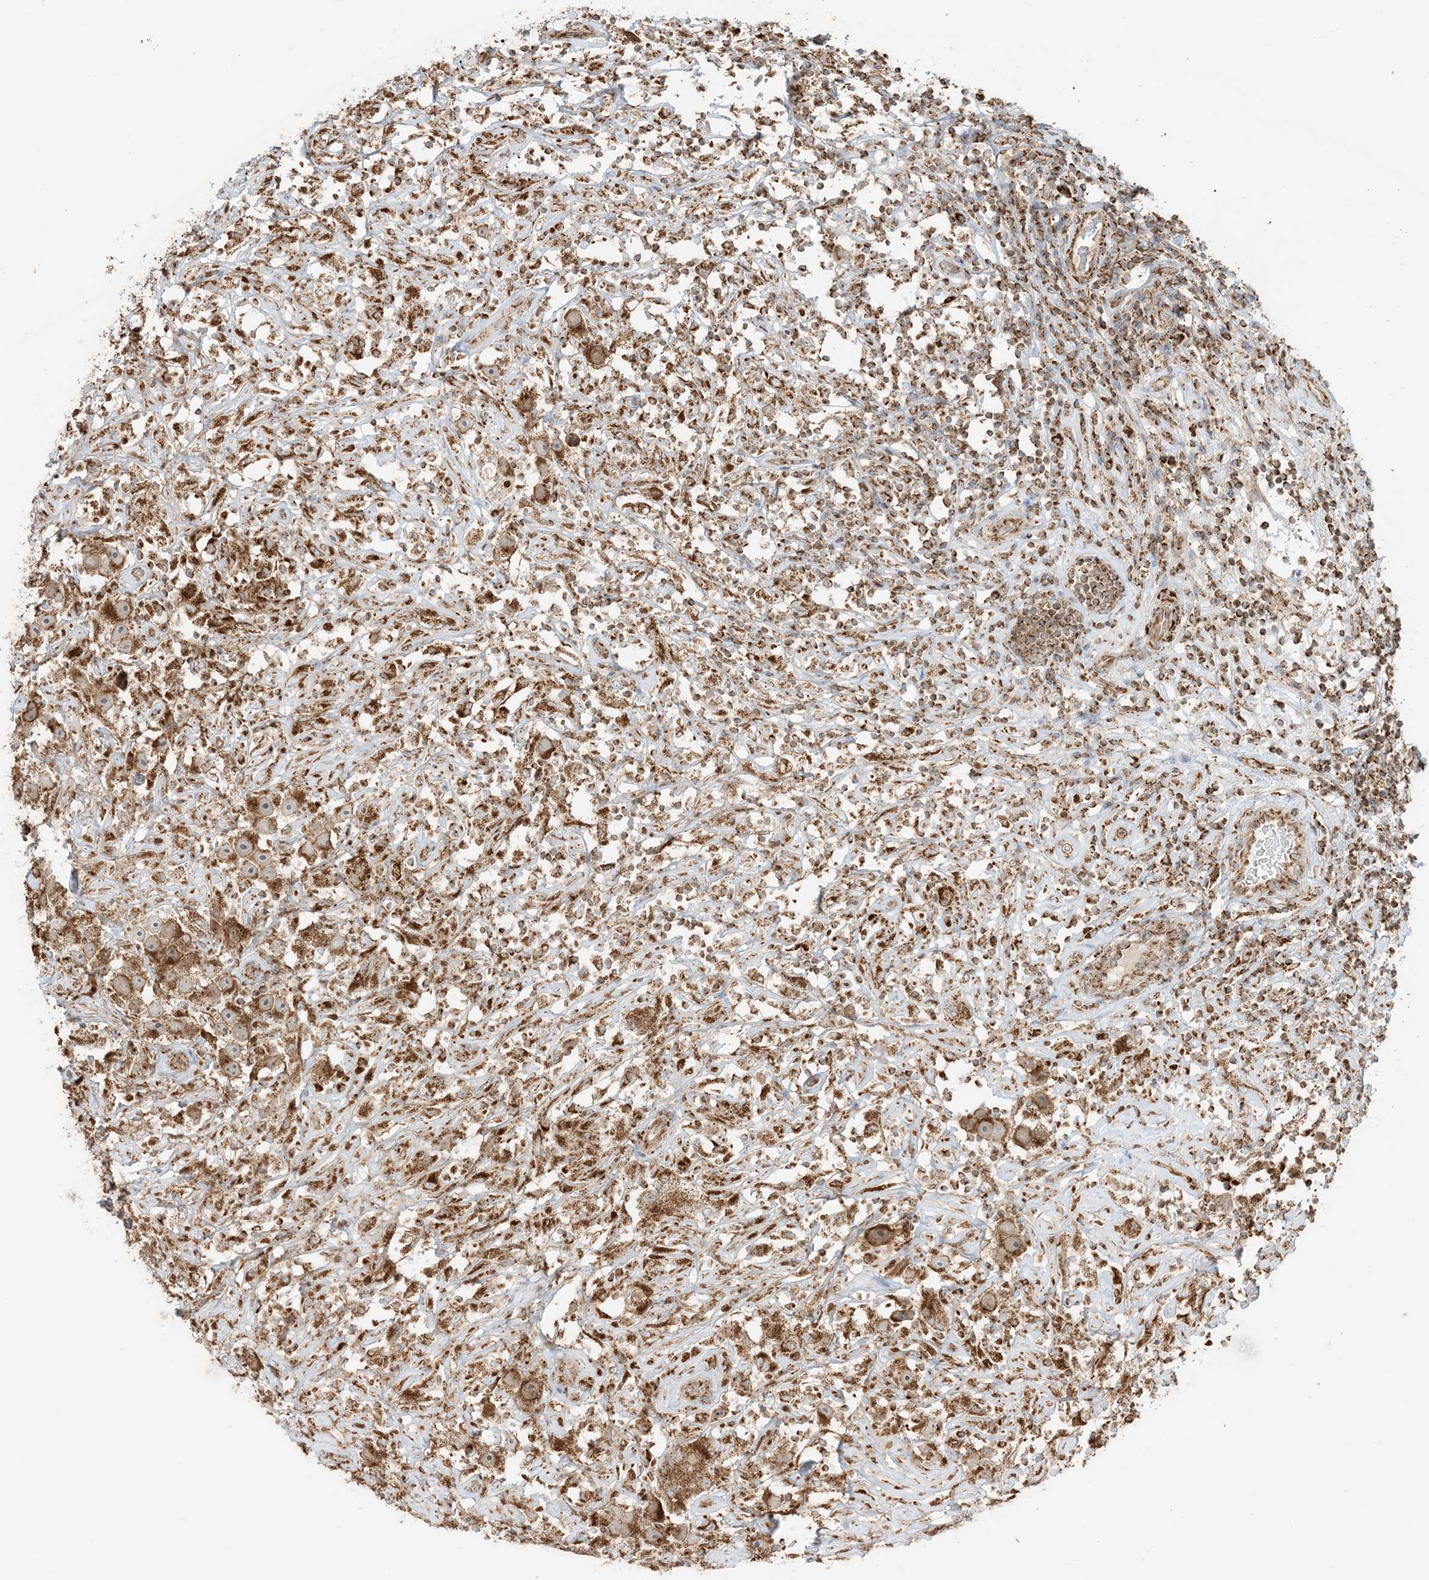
{"staining": {"intensity": "strong", "quantity": ">75%", "location": "cytoplasmic/membranous"}, "tissue": "testis cancer", "cell_type": "Tumor cells", "image_type": "cancer", "snomed": [{"axis": "morphology", "description": "Seminoma, NOS"}, {"axis": "topography", "description": "Testis"}], "caption": "A brown stain labels strong cytoplasmic/membranous staining of a protein in testis cancer tumor cells.", "gene": "N4BP3", "patient": {"sex": "male", "age": 49}}